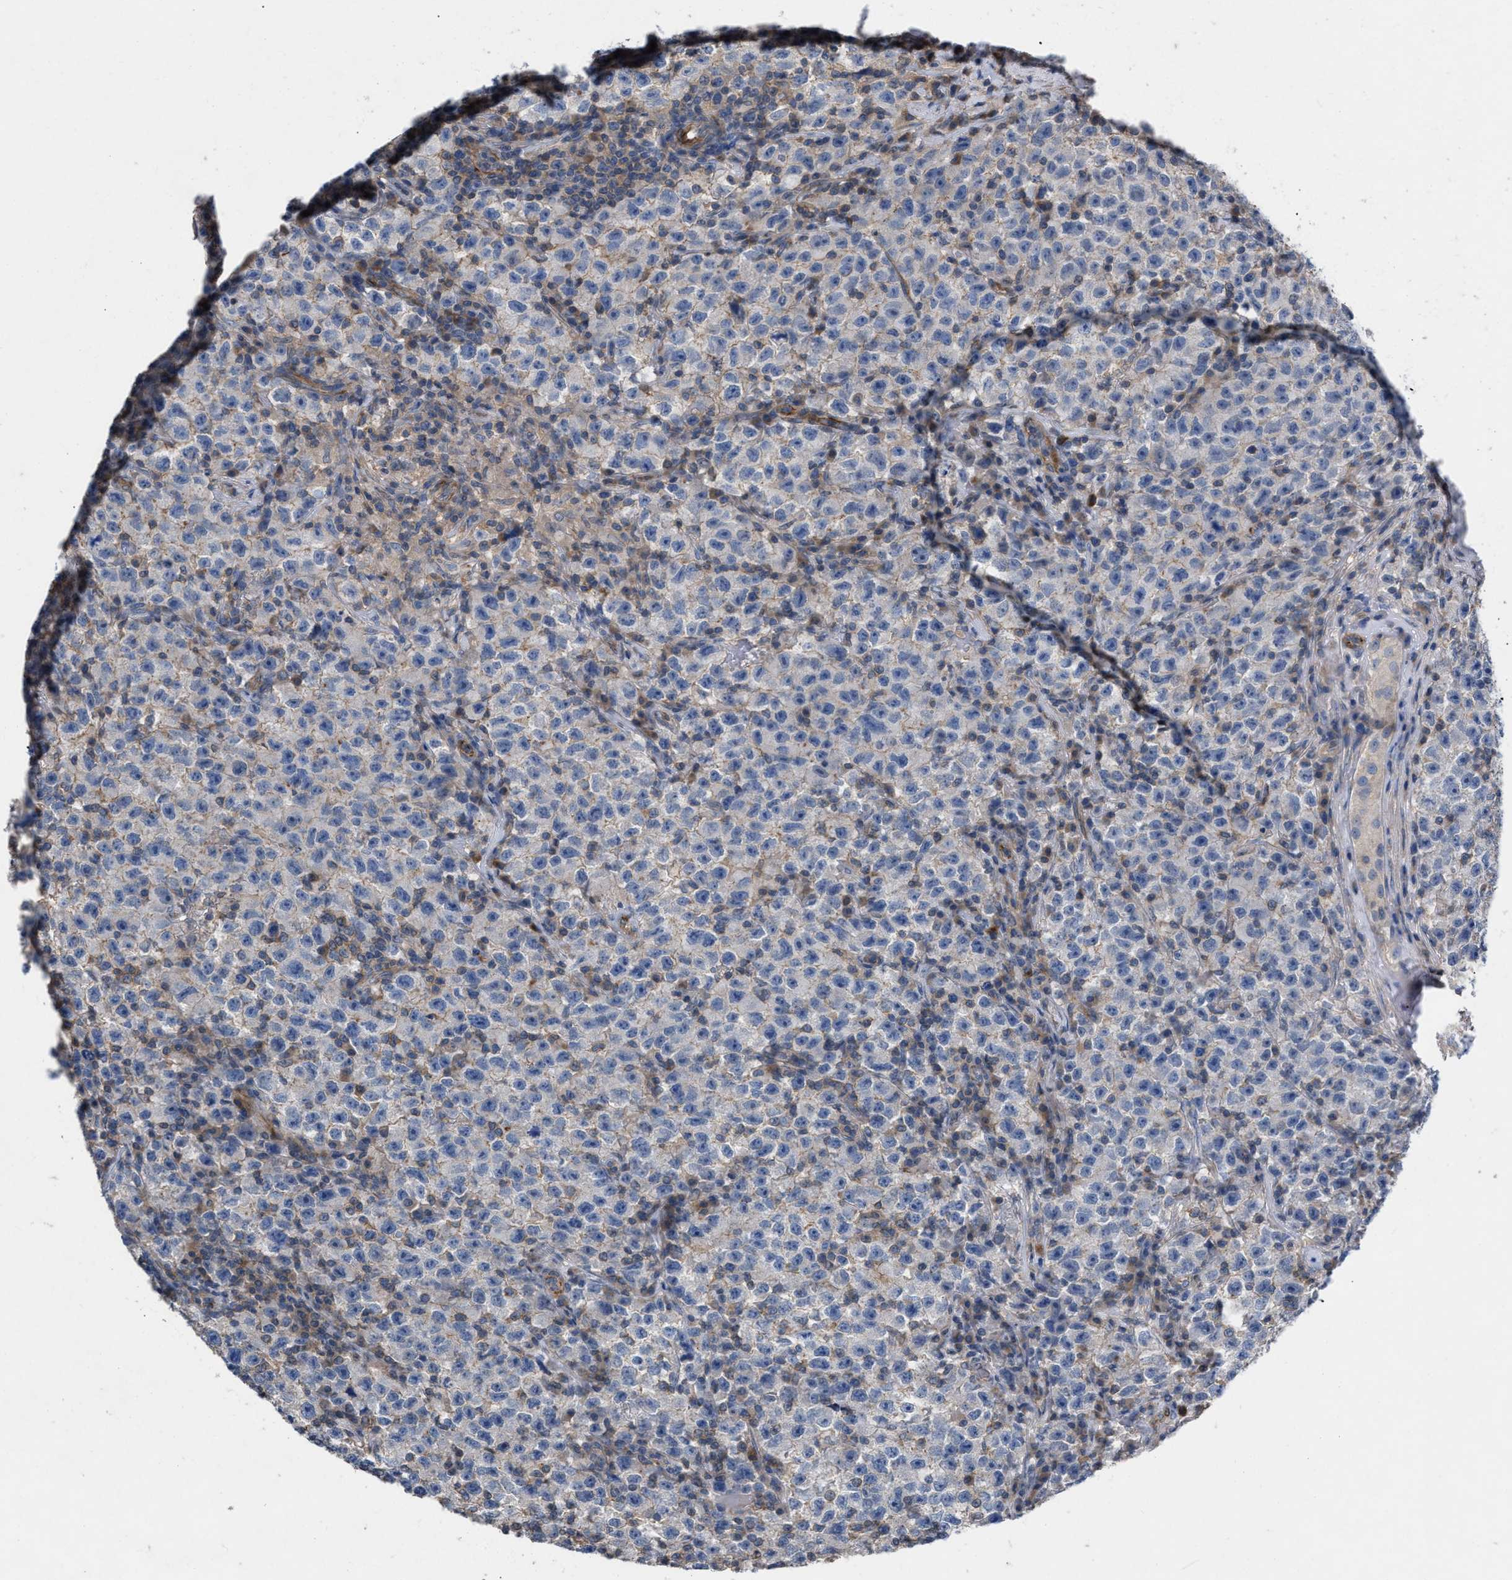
{"staining": {"intensity": "negative", "quantity": "none", "location": "none"}, "tissue": "testis cancer", "cell_type": "Tumor cells", "image_type": "cancer", "snomed": [{"axis": "morphology", "description": "Seminoma, NOS"}, {"axis": "topography", "description": "Testis"}], "caption": "An image of testis seminoma stained for a protein shows no brown staining in tumor cells.", "gene": "TMEM131", "patient": {"sex": "male", "age": 22}}